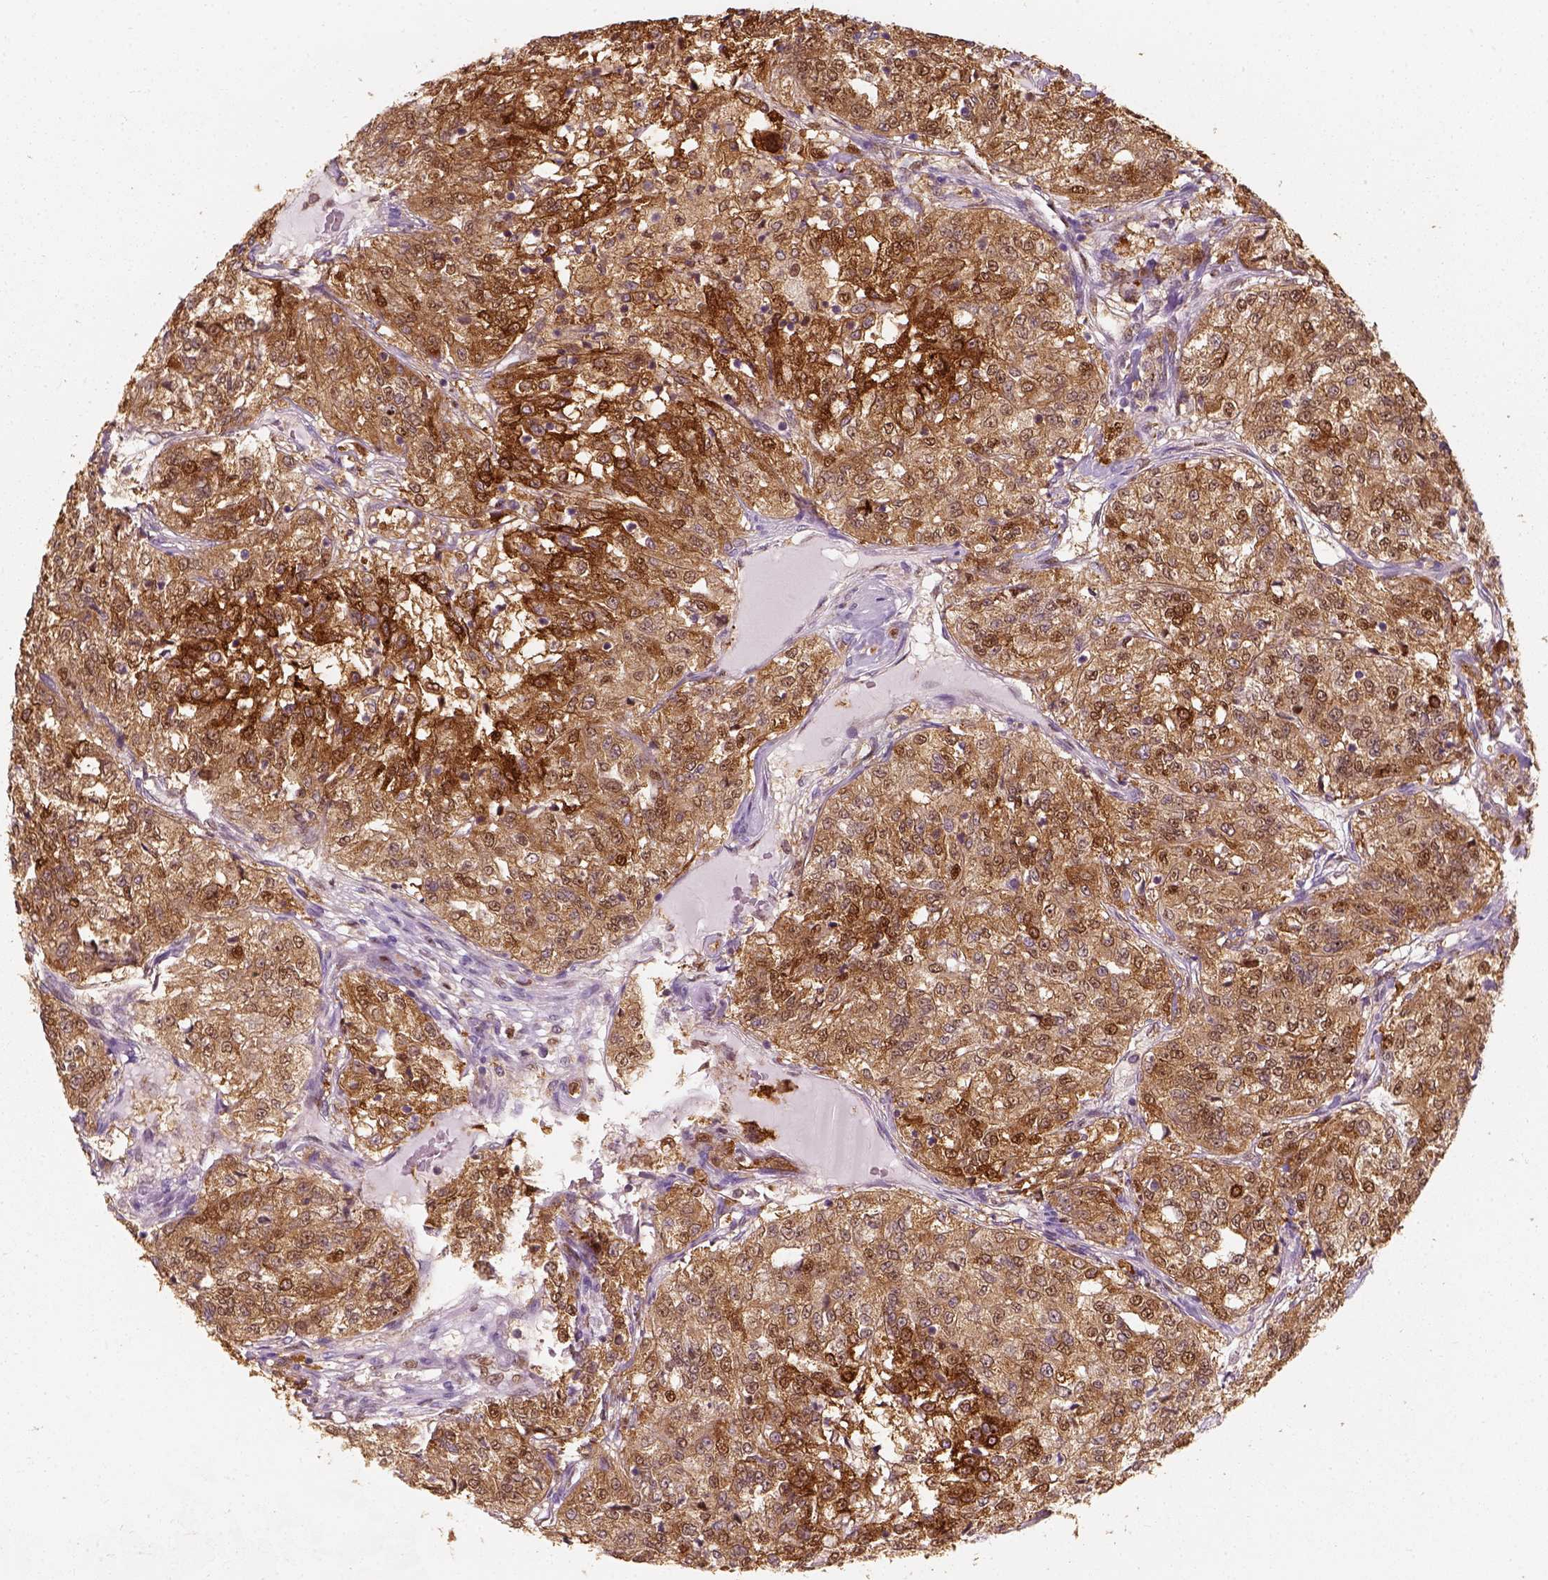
{"staining": {"intensity": "moderate", "quantity": ">75%", "location": "cytoplasmic/membranous,nuclear"}, "tissue": "renal cancer", "cell_type": "Tumor cells", "image_type": "cancer", "snomed": [{"axis": "morphology", "description": "Adenocarcinoma, NOS"}, {"axis": "topography", "description": "Kidney"}], "caption": "Immunohistochemical staining of human renal cancer (adenocarcinoma) shows medium levels of moderate cytoplasmic/membranous and nuclear staining in about >75% of tumor cells.", "gene": "SQSTM1", "patient": {"sex": "female", "age": 63}}